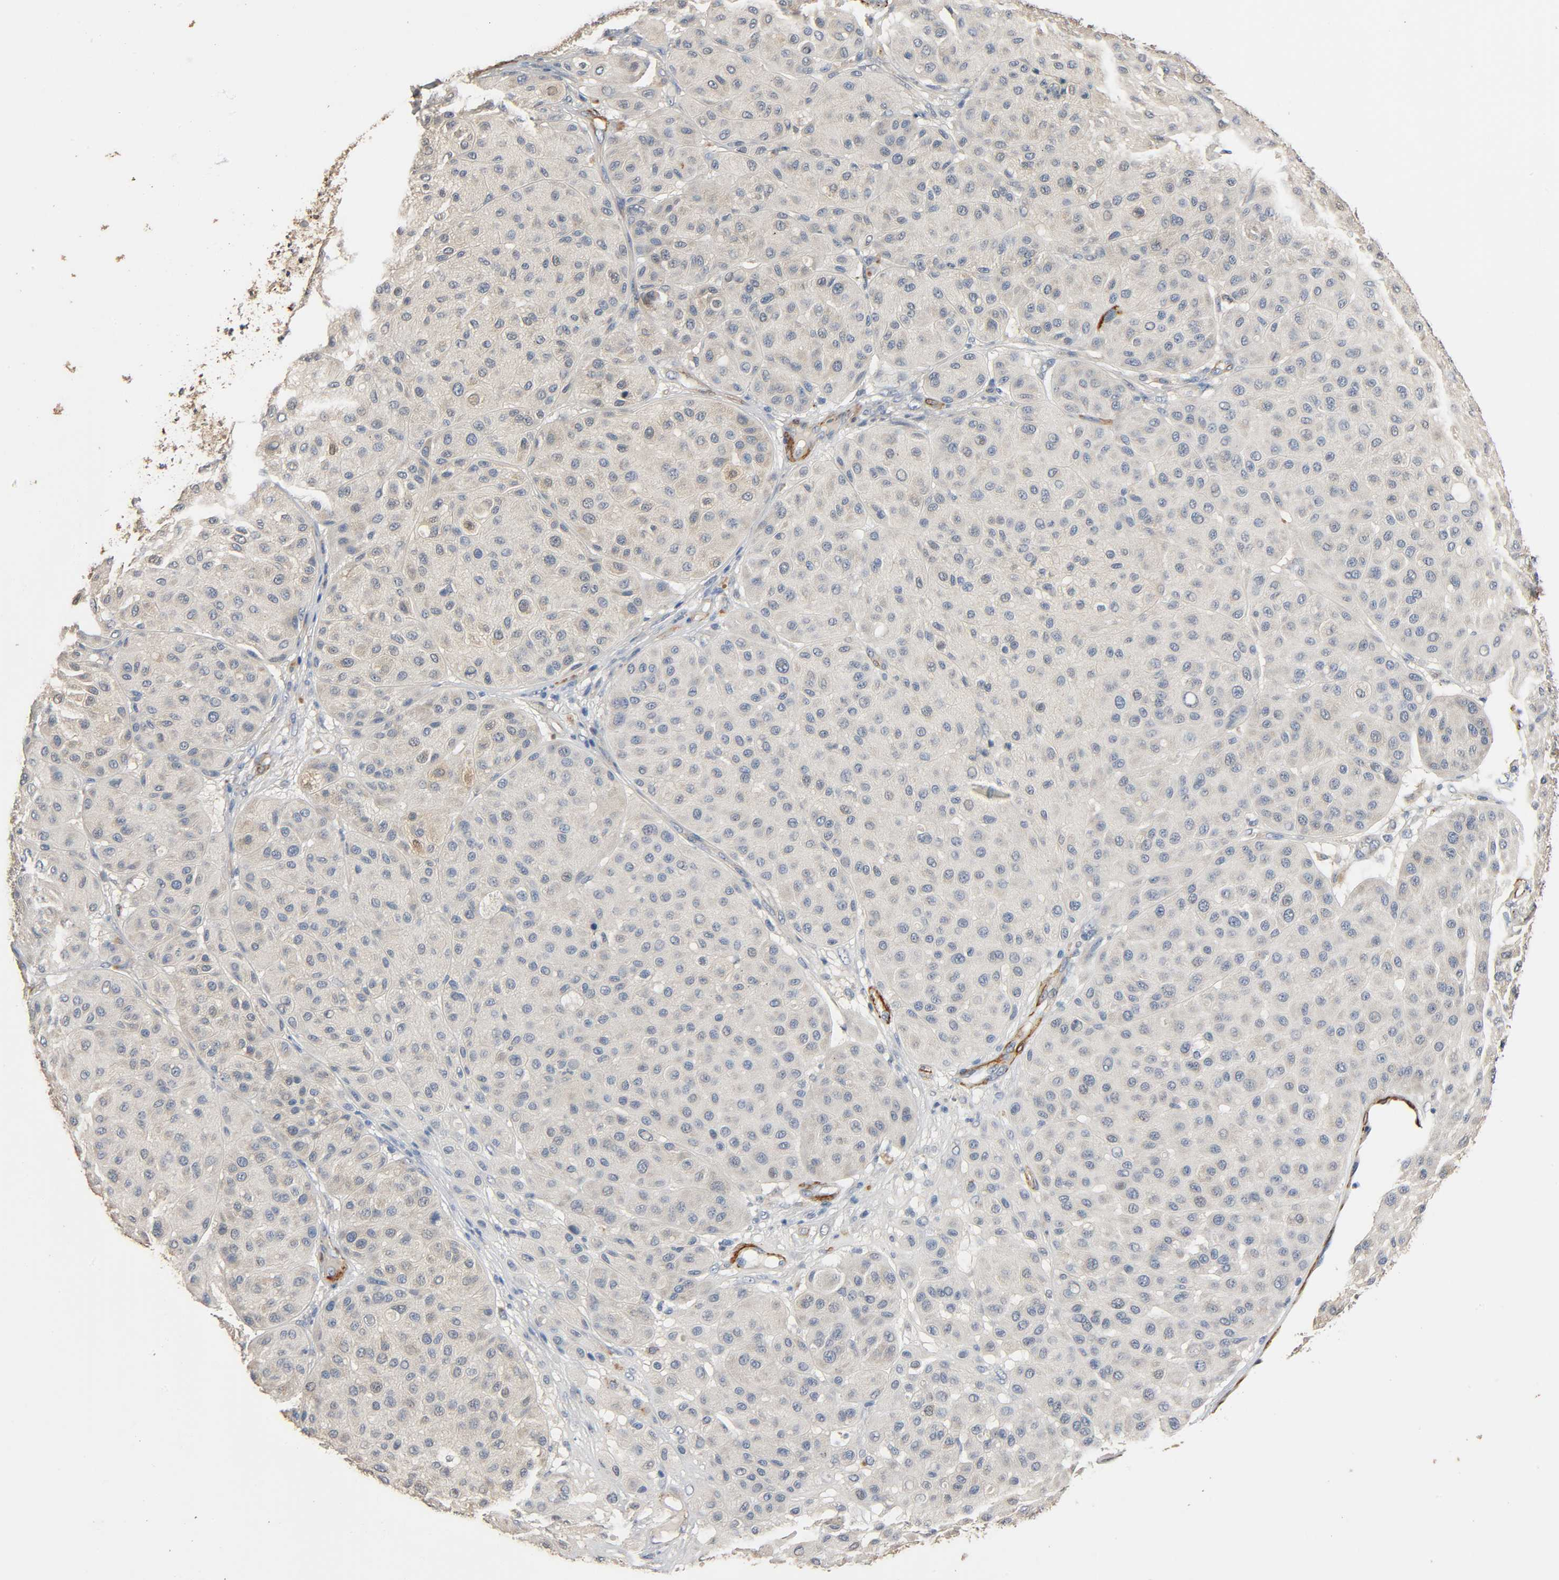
{"staining": {"intensity": "weak", "quantity": ">75%", "location": "cytoplasmic/membranous"}, "tissue": "melanoma", "cell_type": "Tumor cells", "image_type": "cancer", "snomed": [{"axis": "morphology", "description": "Normal tissue, NOS"}, {"axis": "morphology", "description": "Malignant melanoma, Metastatic site"}, {"axis": "topography", "description": "Skin"}], "caption": "IHC (DAB (3,3'-diaminobenzidine)) staining of human melanoma demonstrates weak cytoplasmic/membranous protein expression in approximately >75% of tumor cells.", "gene": "GSTA3", "patient": {"sex": "male", "age": 41}}